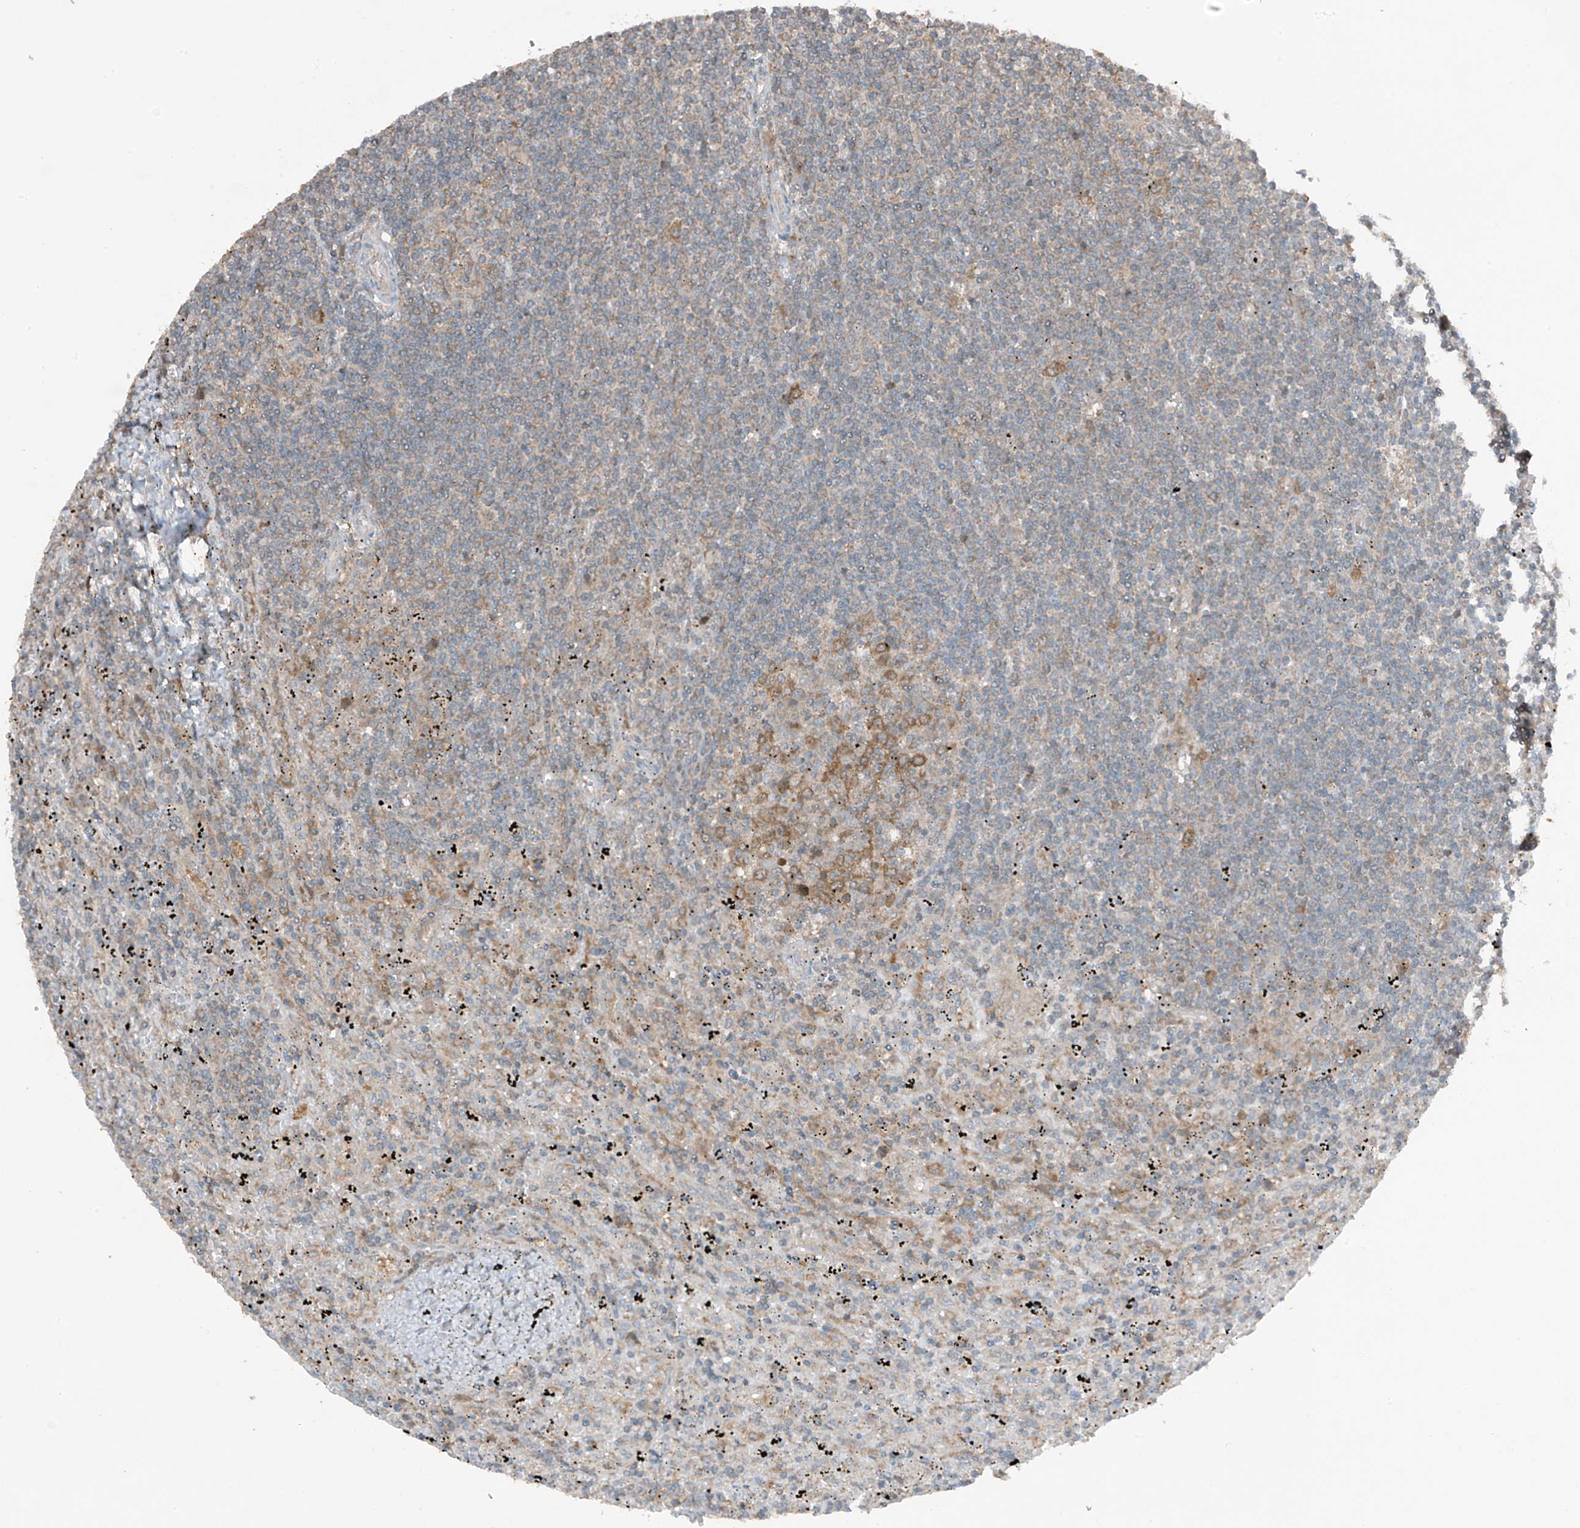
{"staining": {"intensity": "negative", "quantity": "none", "location": "none"}, "tissue": "lymphoma", "cell_type": "Tumor cells", "image_type": "cancer", "snomed": [{"axis": "morphology", "description": "Malignant lymphoma, non-Hodgkin's type, Low grade"}, {"axis": "topography", "description": "Spleen"}], "caption": "This is a photomicrograph of immunohistochemistry staining of malignant lymphoma, non-Hodgkin's type (low-grade), which shows no expression in tumor cells.", "gene": "TXNDC9", "patient": {"sex": "male", "age": 76}}